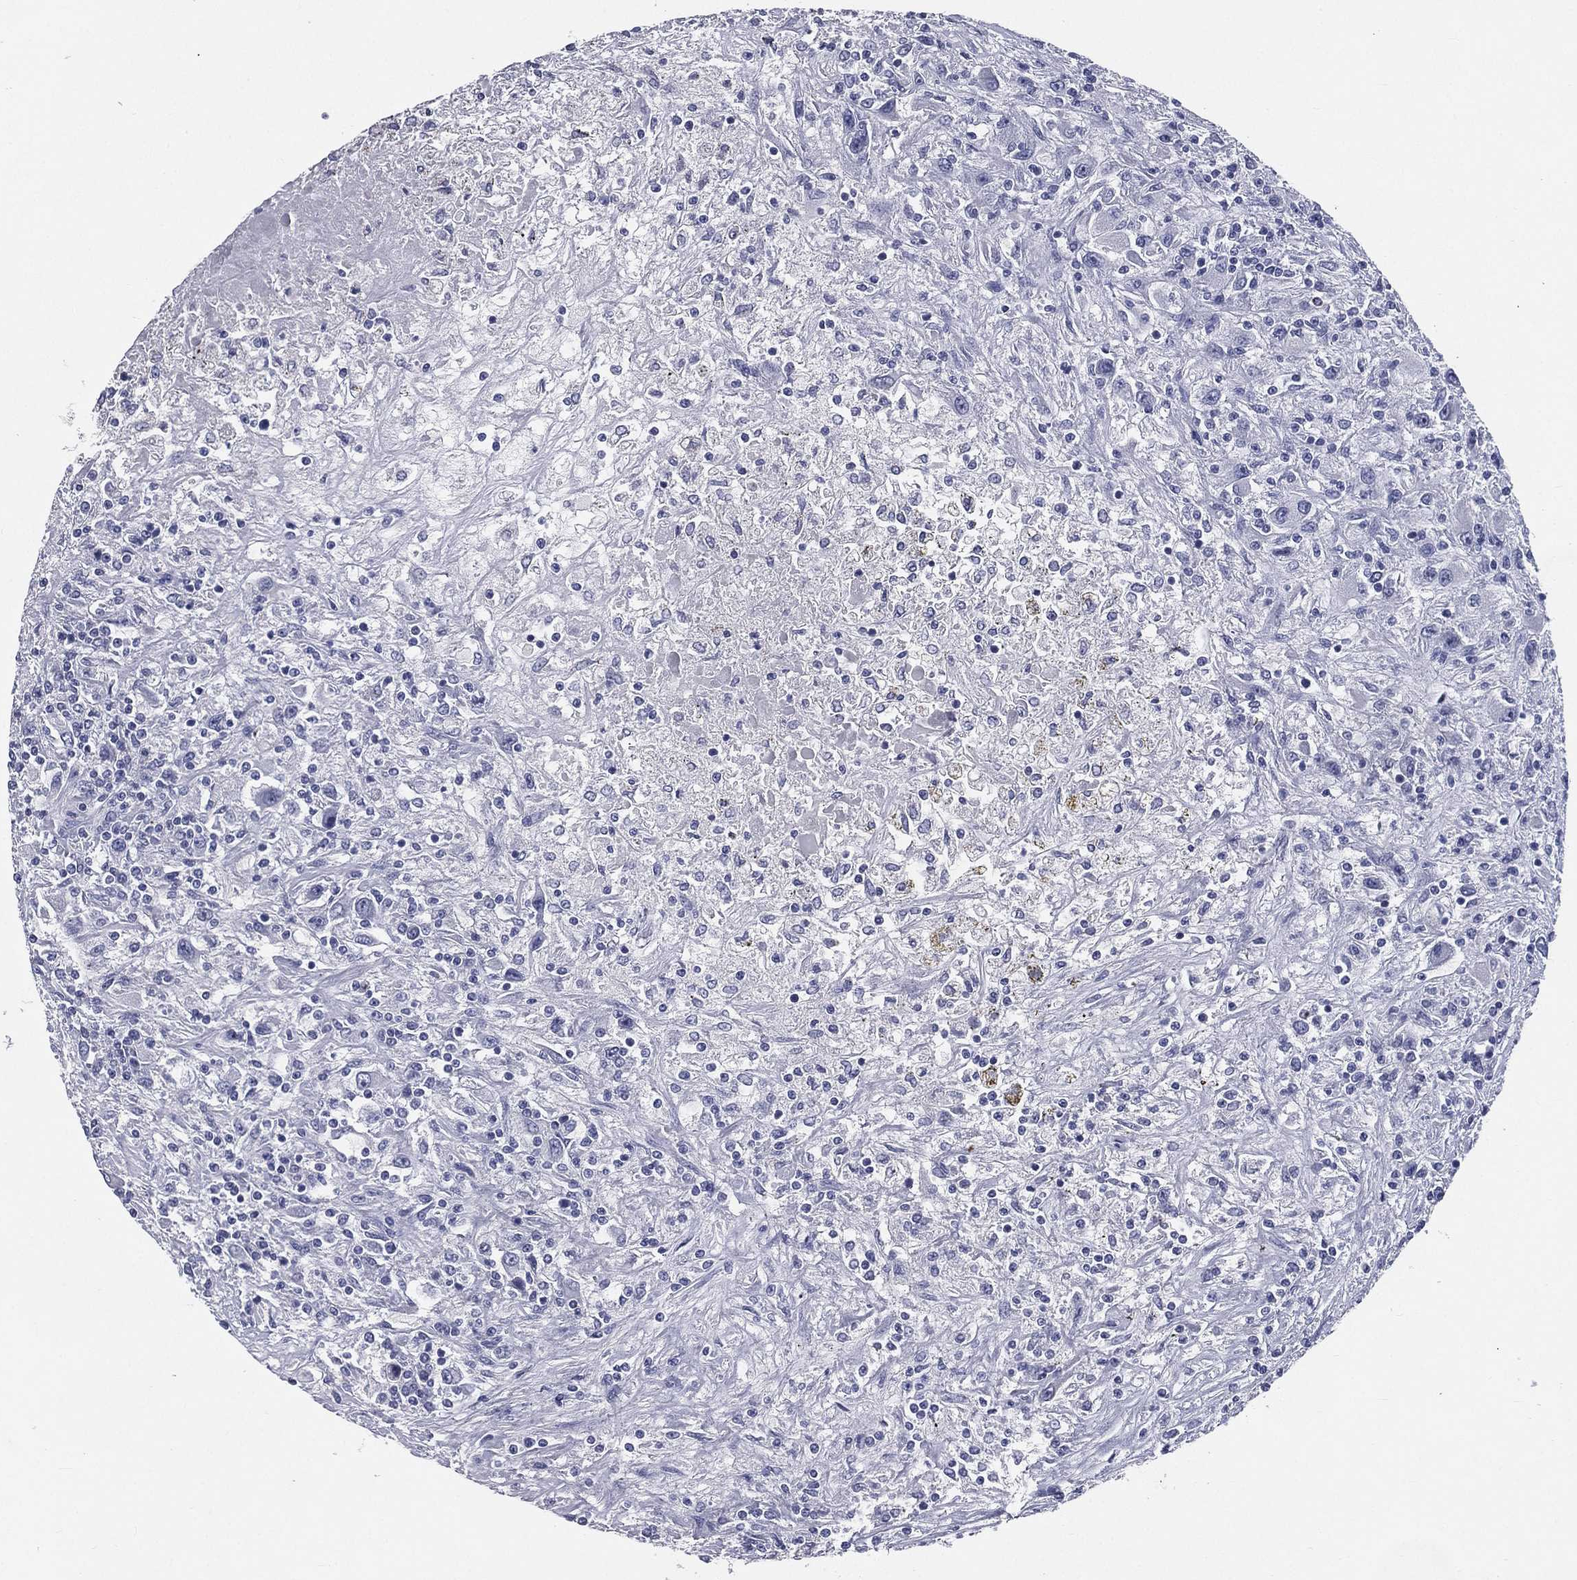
{"staining": {"intensity": "negative", "quantity": "none", "location": "none"}, "tissue": "renal cancer", "cell_type": "Tumor cells", "image_type": "cancer", "snomed": [{"axis": "morphology", "description": "Adenocarcinoma, NOS"}, {"axis": "topography", "description": "Kidney"}], "caption": "This is an immunohistochemistry micrograph of human adenocarcinoma (renal). There is no staining in tumor cells.", "gene": "IFT27", "patient": {"sex": "female", "age": 67}}